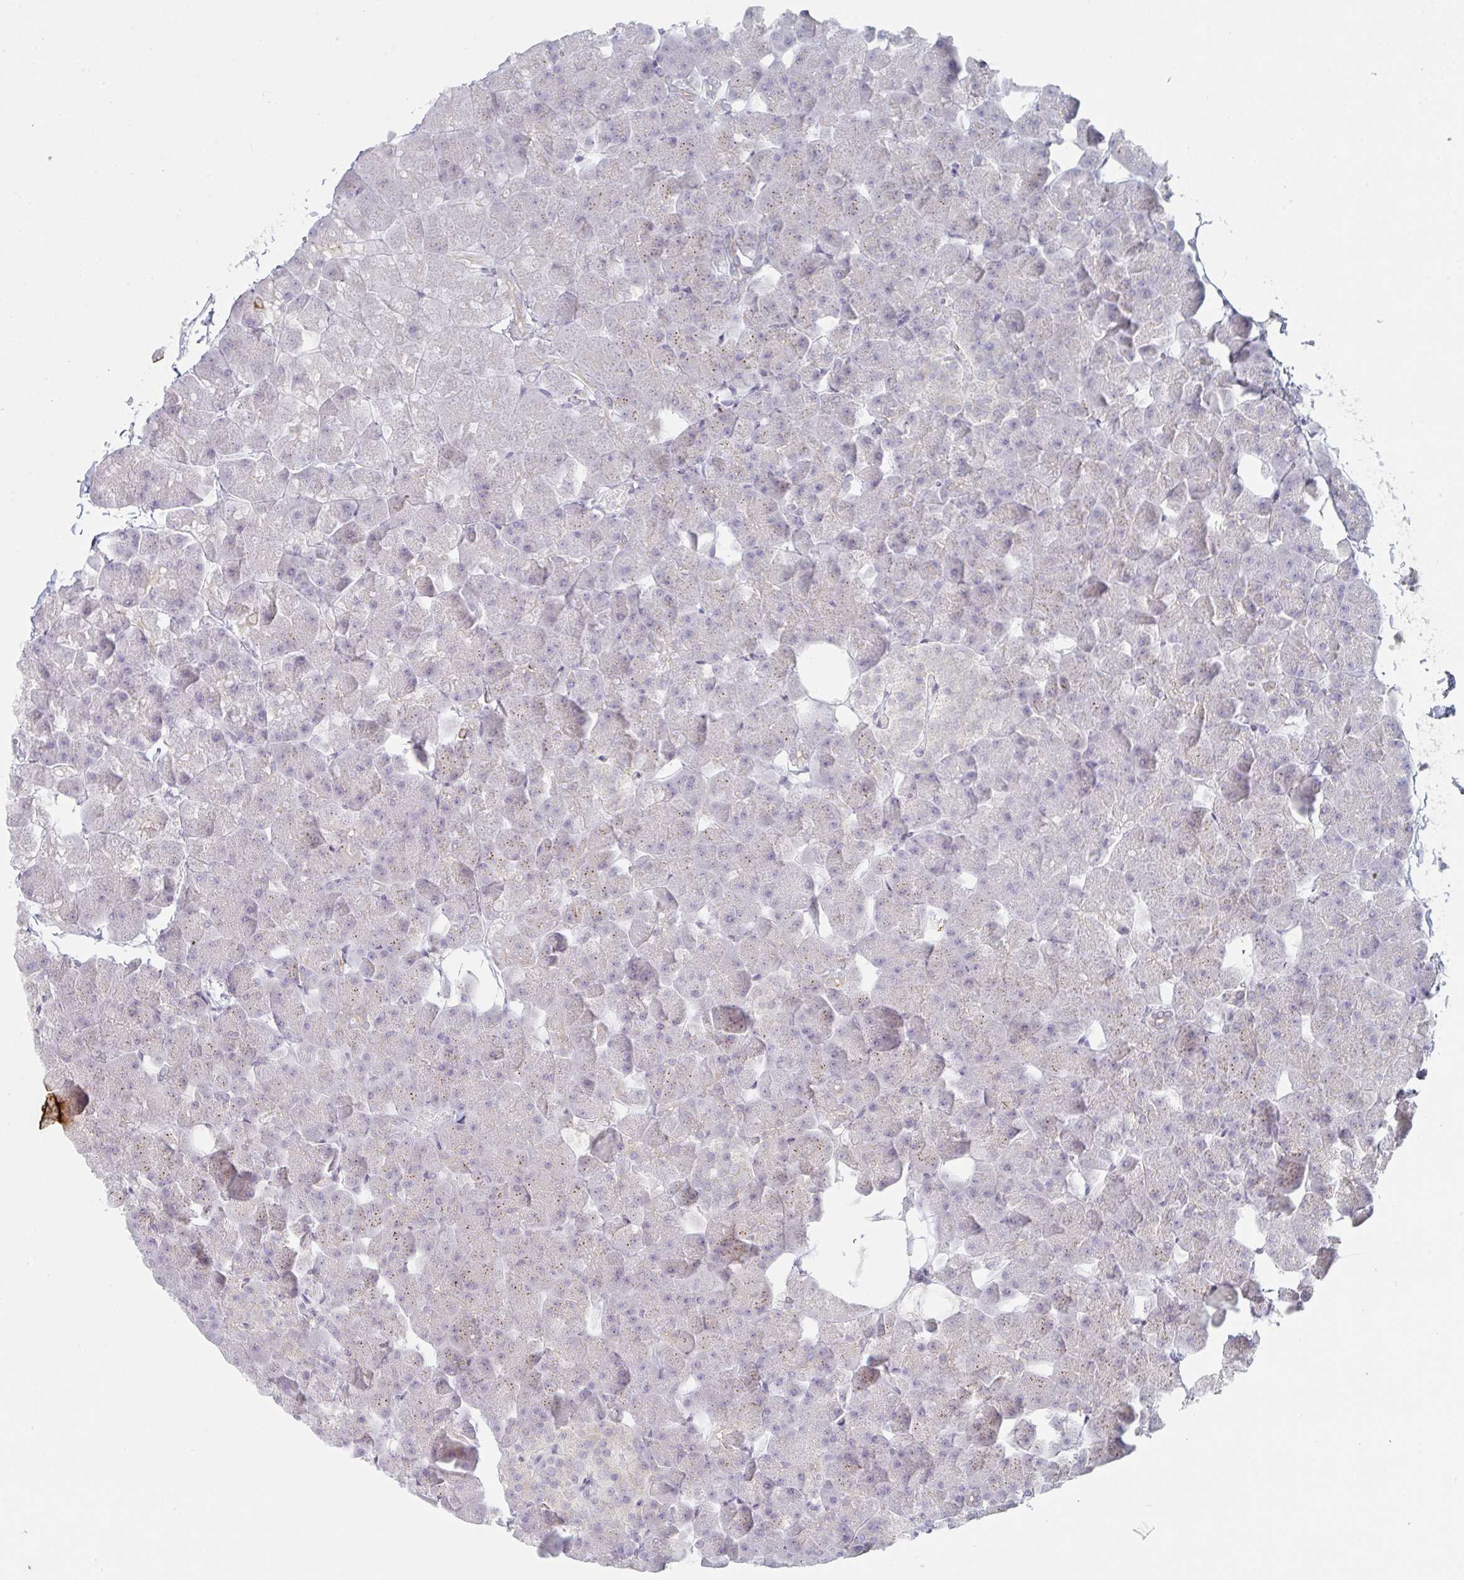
{"staining": {"intensity": "weak", "quantity": "25%-75%", "location": "nuclear"}, "tissue": "pancreas", "cell_type": "Exocrine glandular cells", "image_type": "normal", "snomed": [{"axis": "morphology", "description": "Normal tissue, NOS"}, {"axis": "topography", "description": "Pancreas"}], "caption": "An immunohistochemistry (IHC) image of normal tissue is shown. Protein staining in brown shows weak nuclear positivity in pancreas within exocrine glandular cells.", "gene": "POU2AF2", "patient": {"sex": "male", "age": 35}}